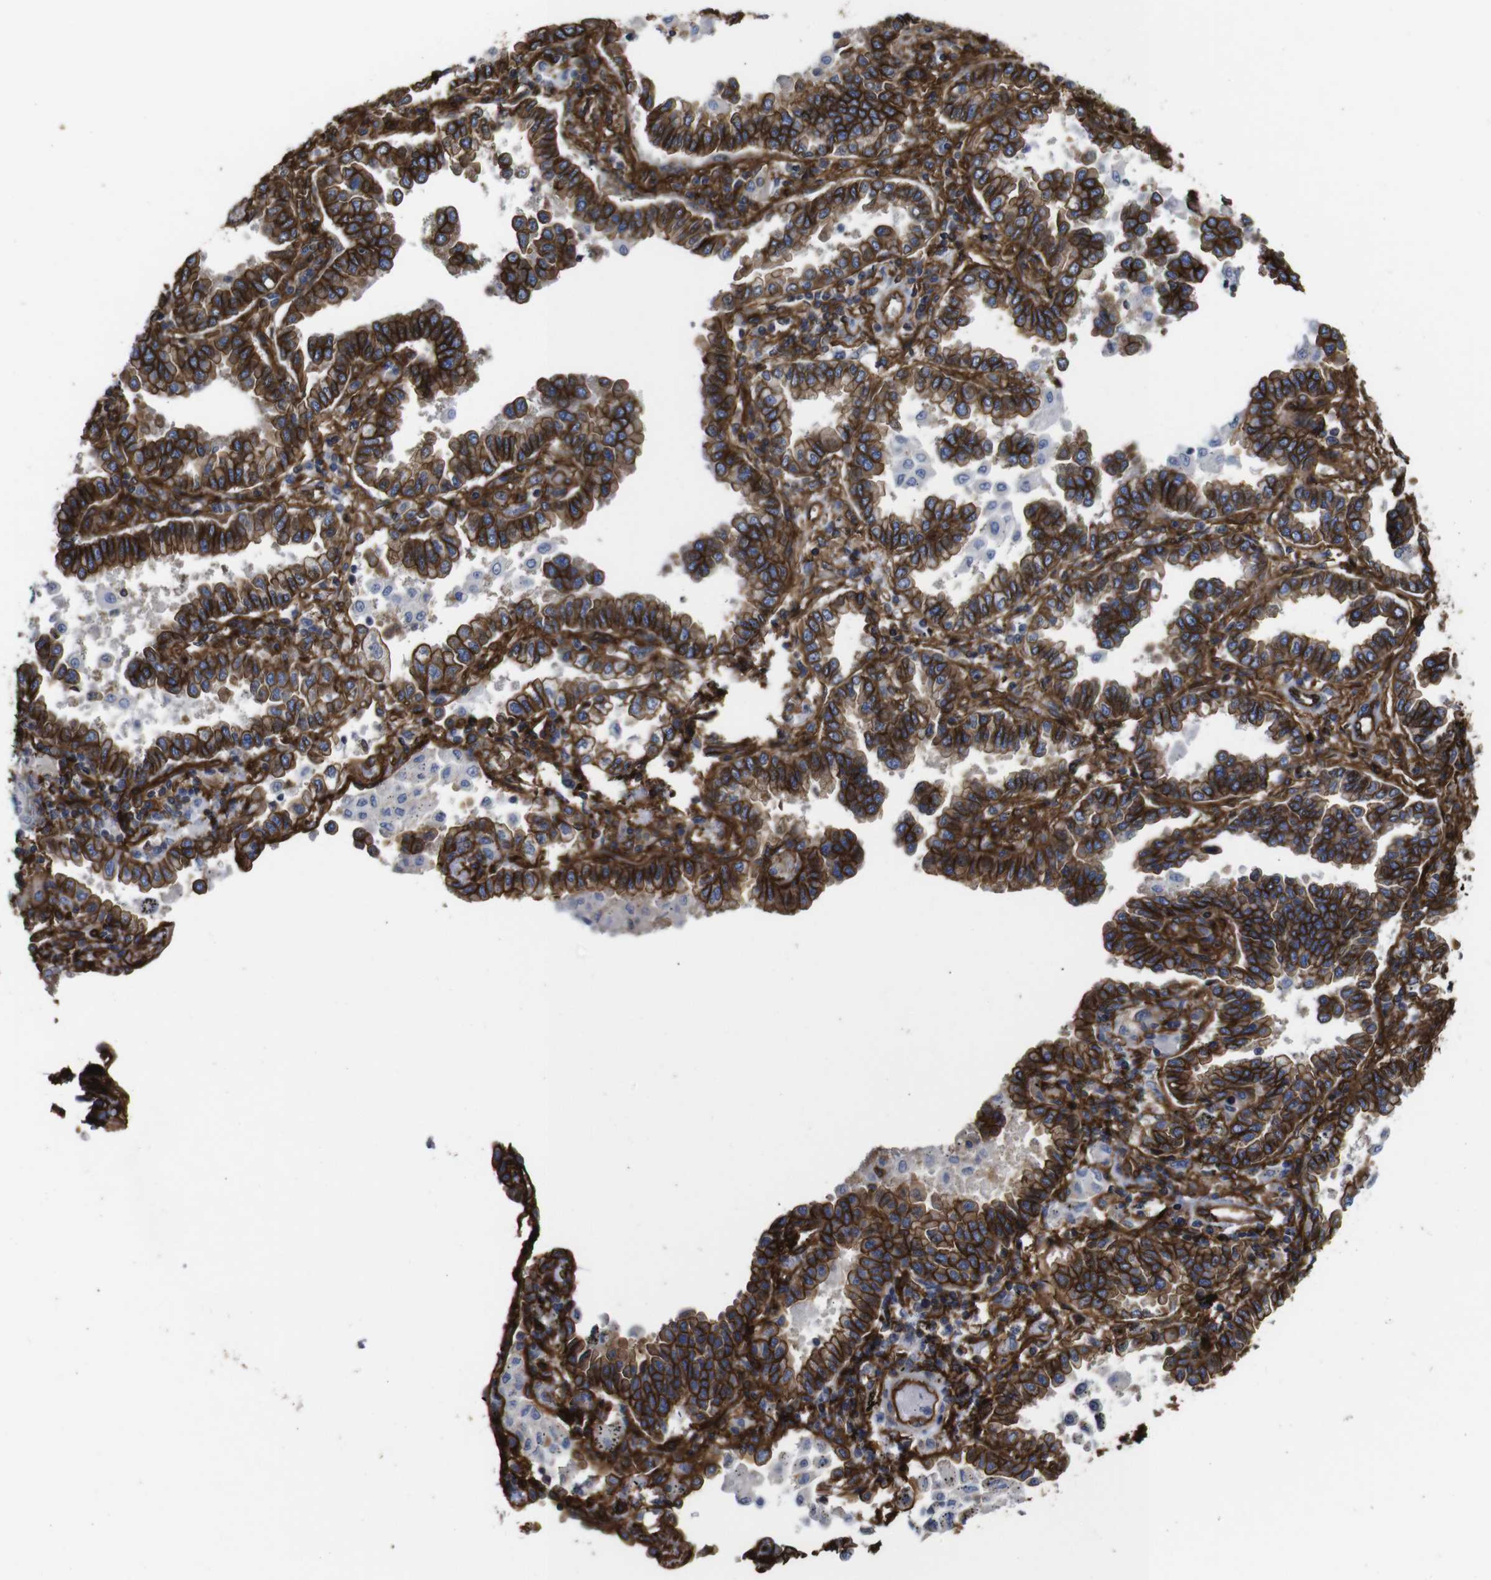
{"staining": {"intensity": "strong", "quantity": ">75%", "location": "cytoplasmic/membranous"}, "tissue": "lung cancer", "cell_type": "Tumor cells", "image_type": "cancer", "snomed": [{"axis": "morphology", "description": "Normal tissue, NOS"}, {"axis": "morphology", "description": "Adenocarcinoma, NOS"}, {"axis": "topography", "description": "Lung"}], "caption": "DAB (3,3'-diaminobenzidine) immunohistochemical staining of lung cancer (adenocarcinoma) shows strong cytoplasmic/membranous protein positivity in about >75% of tumor cells.", "gene": "SPTBN1", "patient": {"sex": "male", "age": 59}}